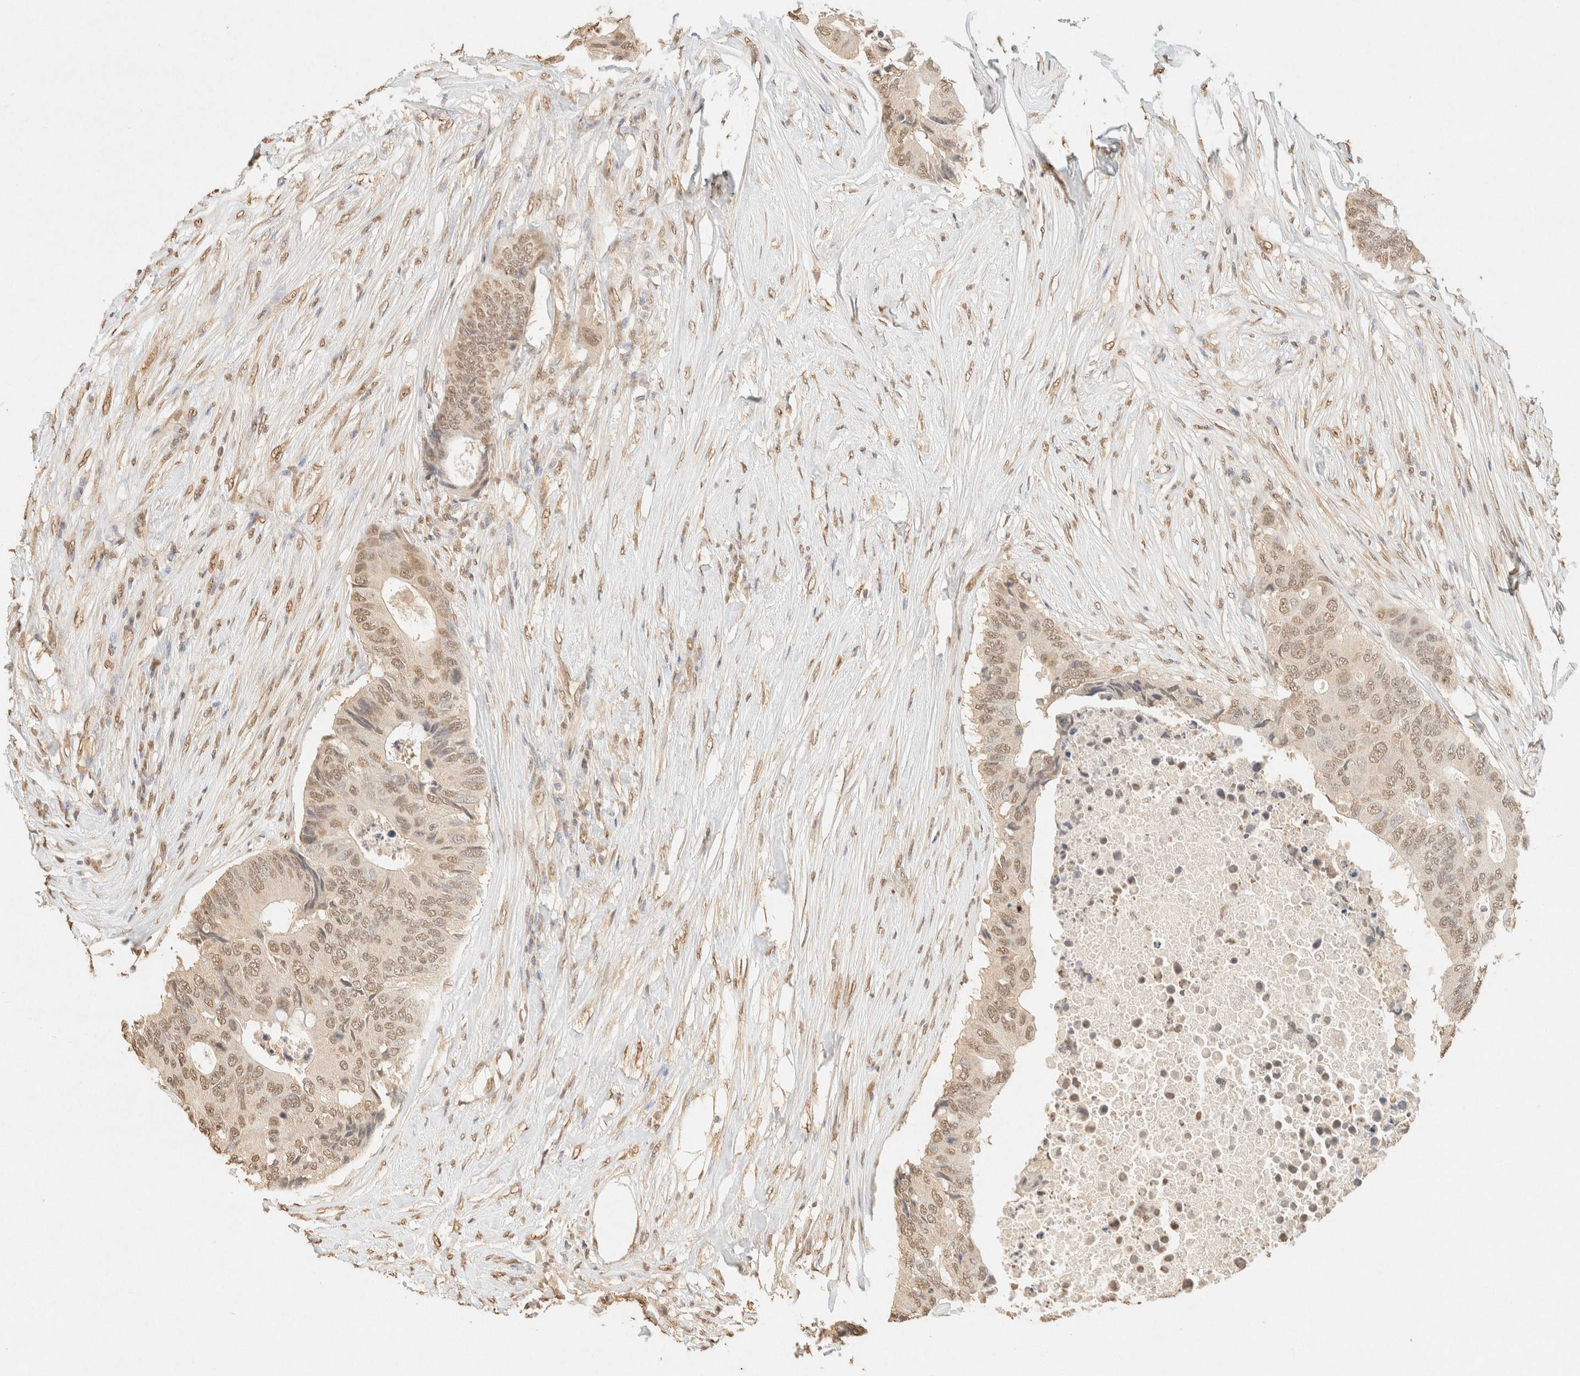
{"staining": {"intensity": "weak", "quantity": ">75%", "location": "nuclear"}, "tissue": "colorectal cancer", "cell_type": "Tumor cells", "image_type": "cancer", "snomed": [{"axis": "morphology", "description": "Adenocarcinoma, NOS"}, {"axis": "topography", "description": "Colon"}], "caption": "A histopathology image showing weak nuclear expression in approximately >75% of tumor cells in colorectal cancer (adenocarcinoma), as visualized by brown immunohistochemical staining.", "gene": "S100A13", "patient": {"sex": "male", "age": 71}}